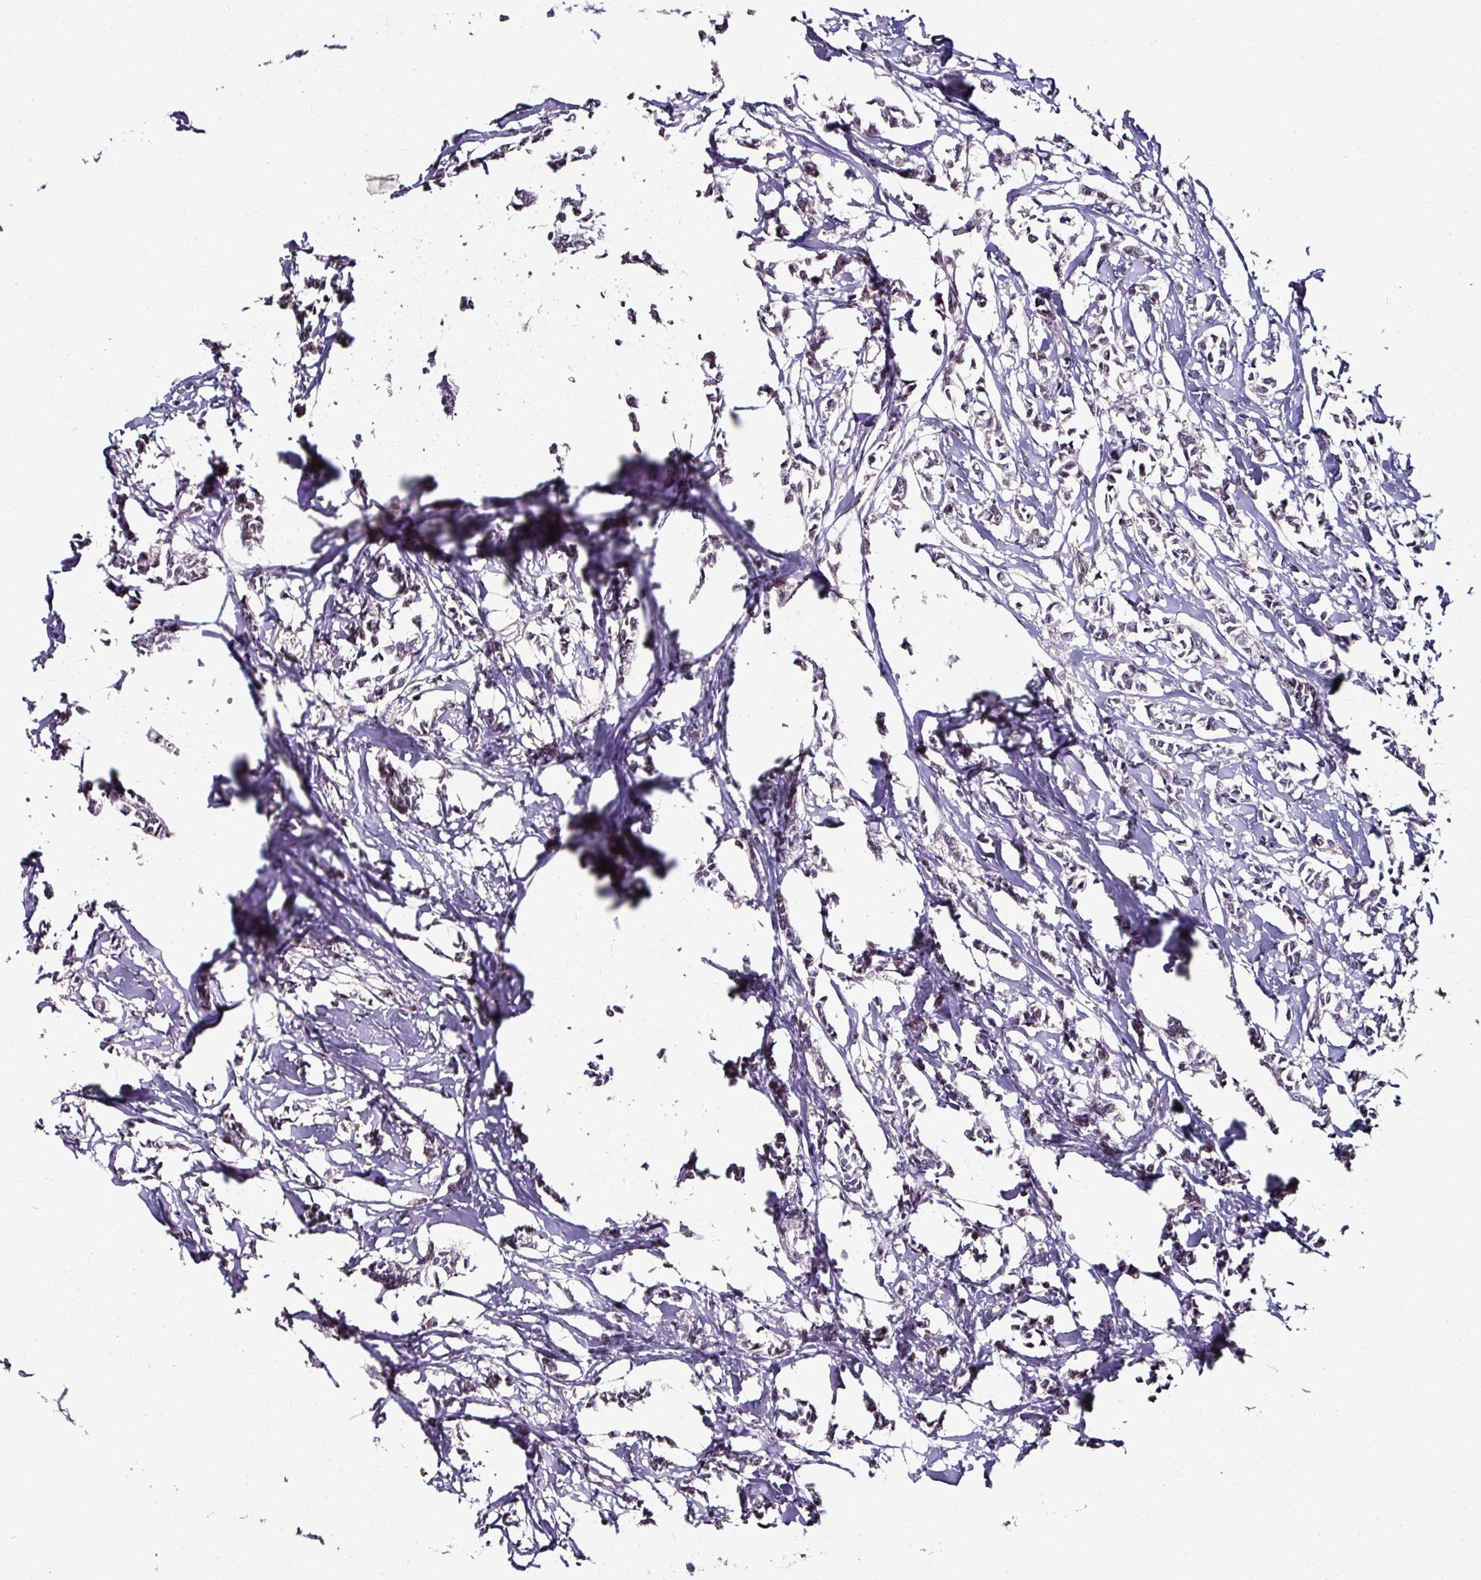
{"staining": {"intensity": "weak", "quantity": "<25%", "location": "nuclear"}, "tissue": "breast cancer", "cell_type": "Tumor cells", "image_type": "cancer", "snomed": [{"axis": "morphology", "description": "Duct carcinoma"}, {"axis": "topography", "description": "Breast"}], "caption": "Tumor cells show no significant staining in breast intraductal carcinoma.", "gene": "NACC2", "patient": {"sex": "female", "age": 41}}